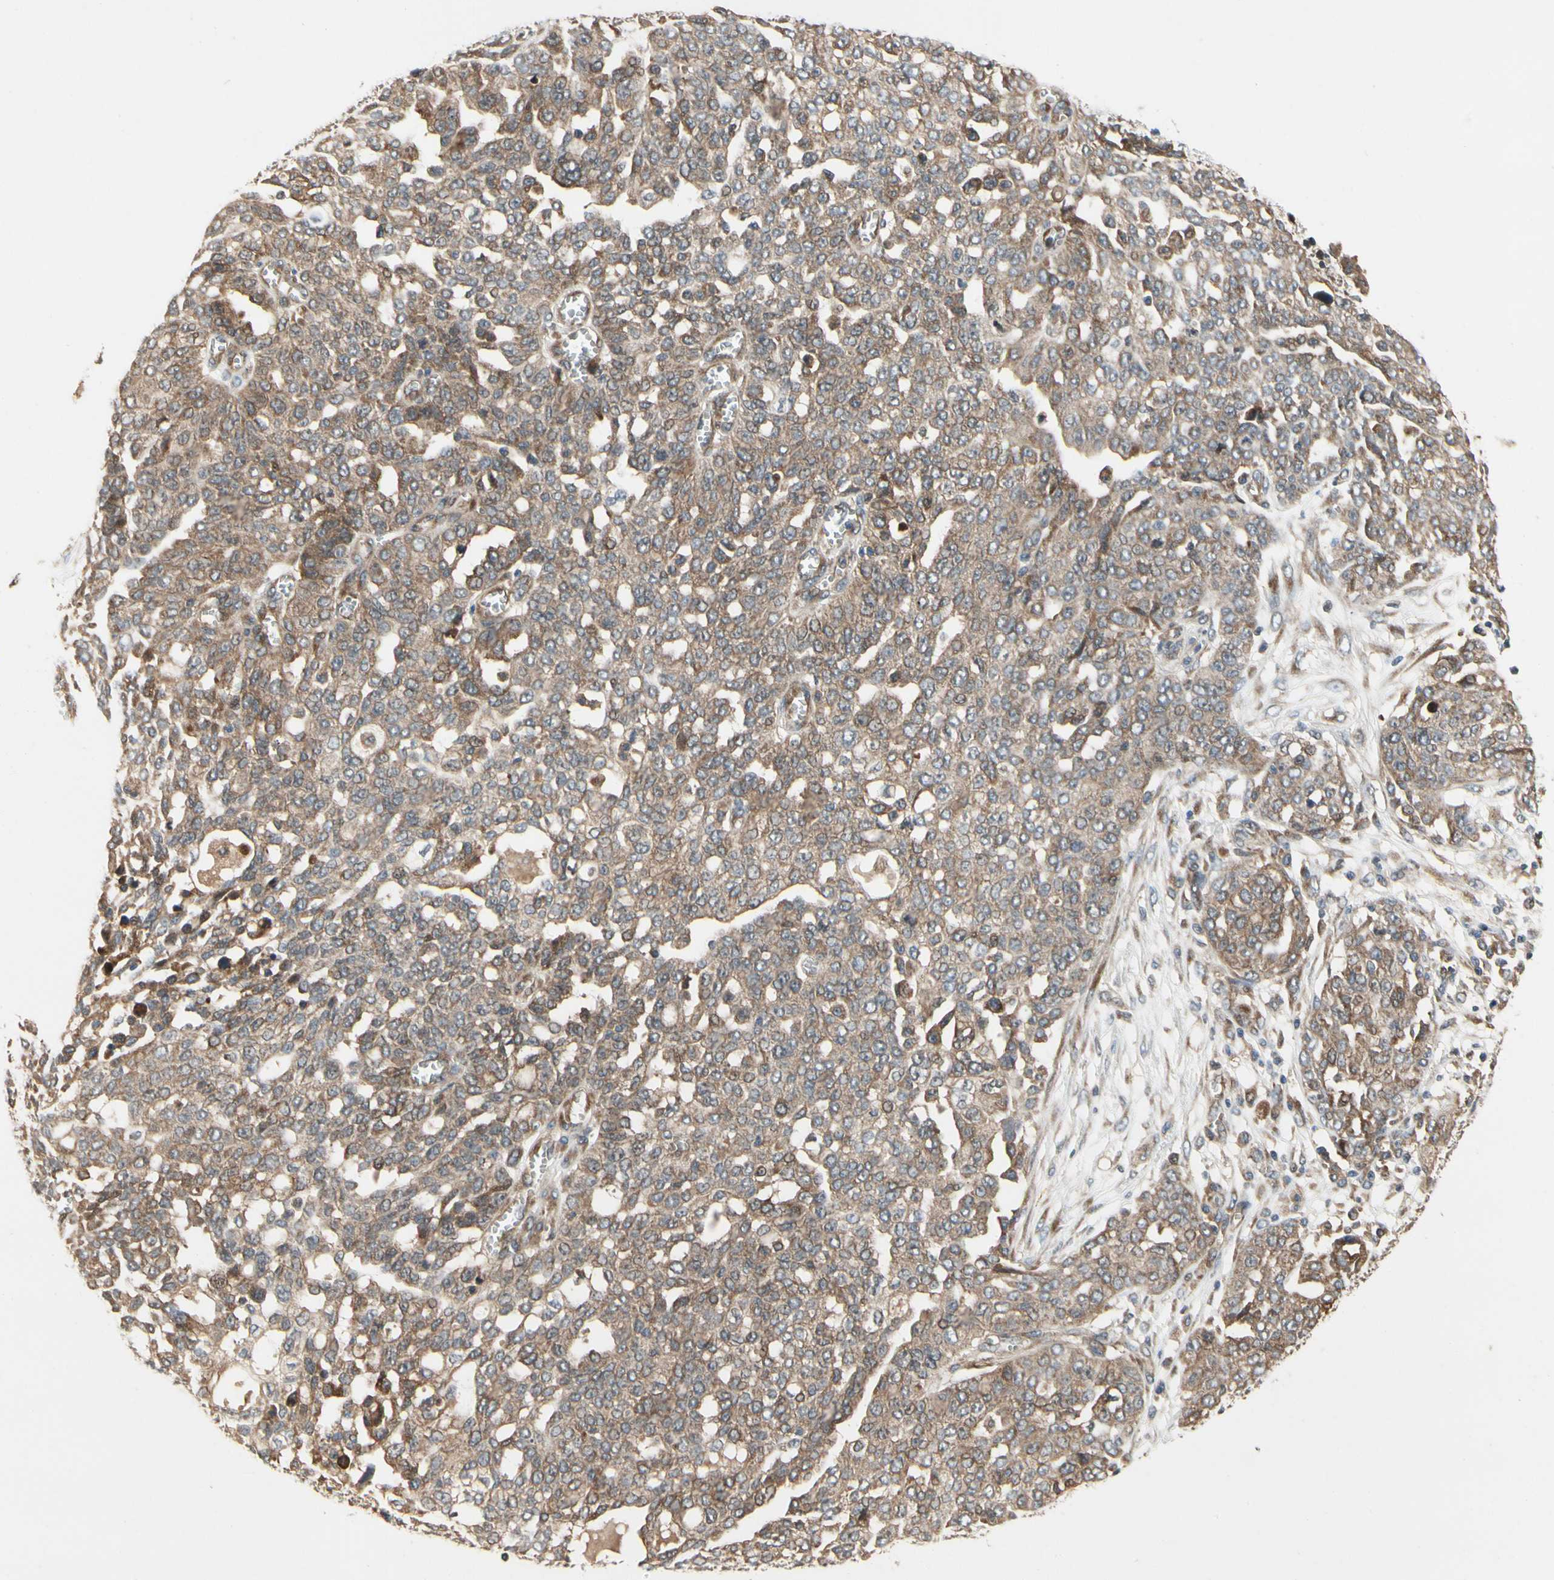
{"staining": {"intensity": "moderate", "quantity": ">75%", "location": "cytoplasmic/membranous"}, "tissue": "ovarian cancer", "cell_type": "Tumor cells", "image_type": "cancer", "snomed": [{"axis": "morphology", "description": "Cystadenocarcinoma, serous, NOS"}, {"axis": "topography", "description": "Soft tissue"}, {"axis": "topography", "description": "Ovary"}], "caption": "Serous cystadenocarcinoma (ovarian) stained for a protein demonstrates moderate cytoplasmic/membranous positivity in tumor cells. (Stains: DAB (3,3'-diaminobenzidine) in brown, nuclei in blue, Microscopy: brightfield microscopy at high magnification).", "gene": "TDRP", "patient": {"sex": "female", "age": 57}}